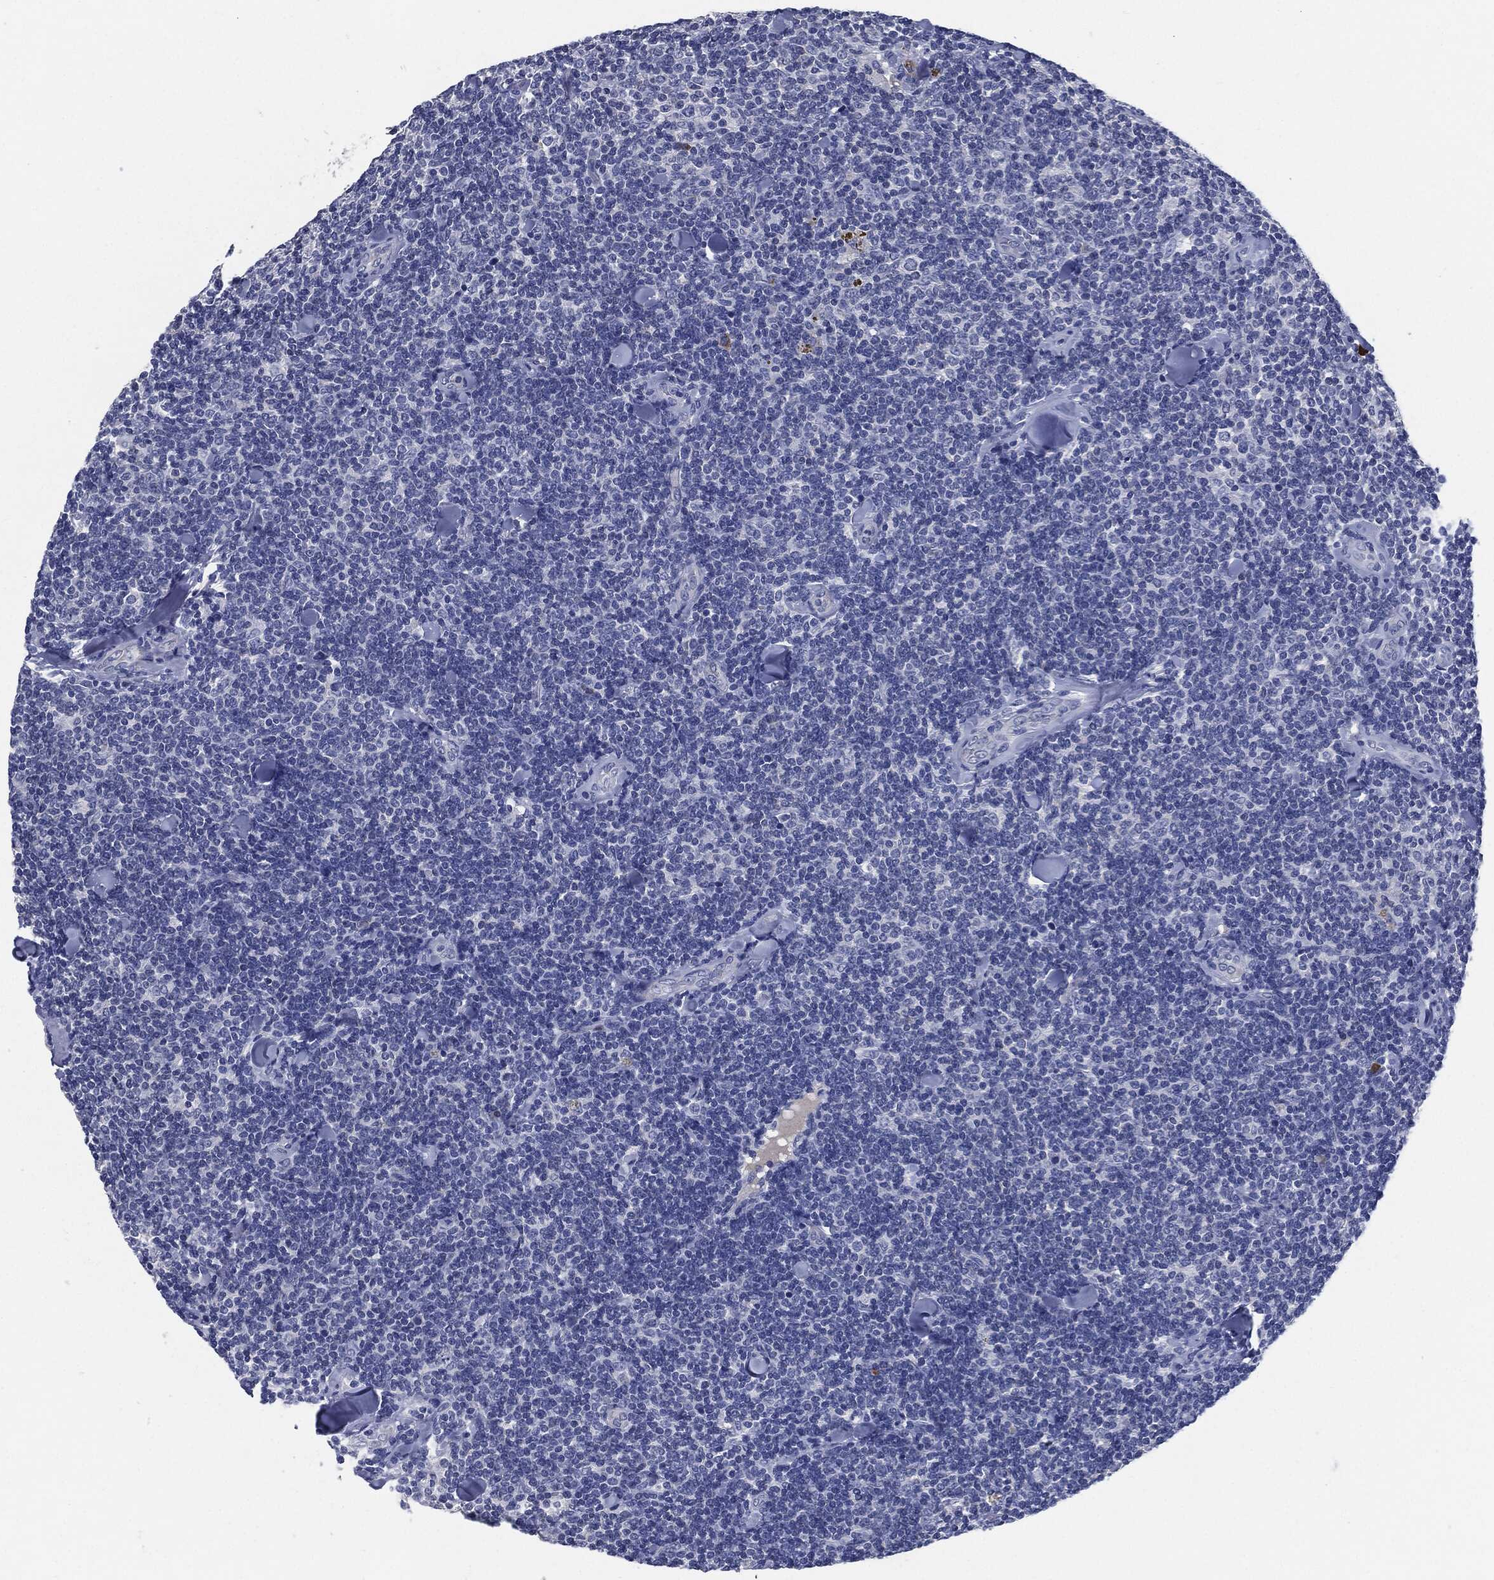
{"staining": {"intensity": "negative", "quantity": "none", "location": "none"}, "tissue": "lymphoma", "cell_type": "Tumor cells", "image_type": "cancer", "snomed": [{"axis": "morphology", "description": "Malignant lymphoma, non-Hodgkin's type, Low grade"}, {"axis": "topography", "description": "Lymph node"}], "caption": "The IHC image has no significant positivity in tumor cells of malignant lymphoma, non-Hodgkin's type (low-grade) tissue.", "gene": "CD27", "patient": {"sex": "female", "age": 56}}